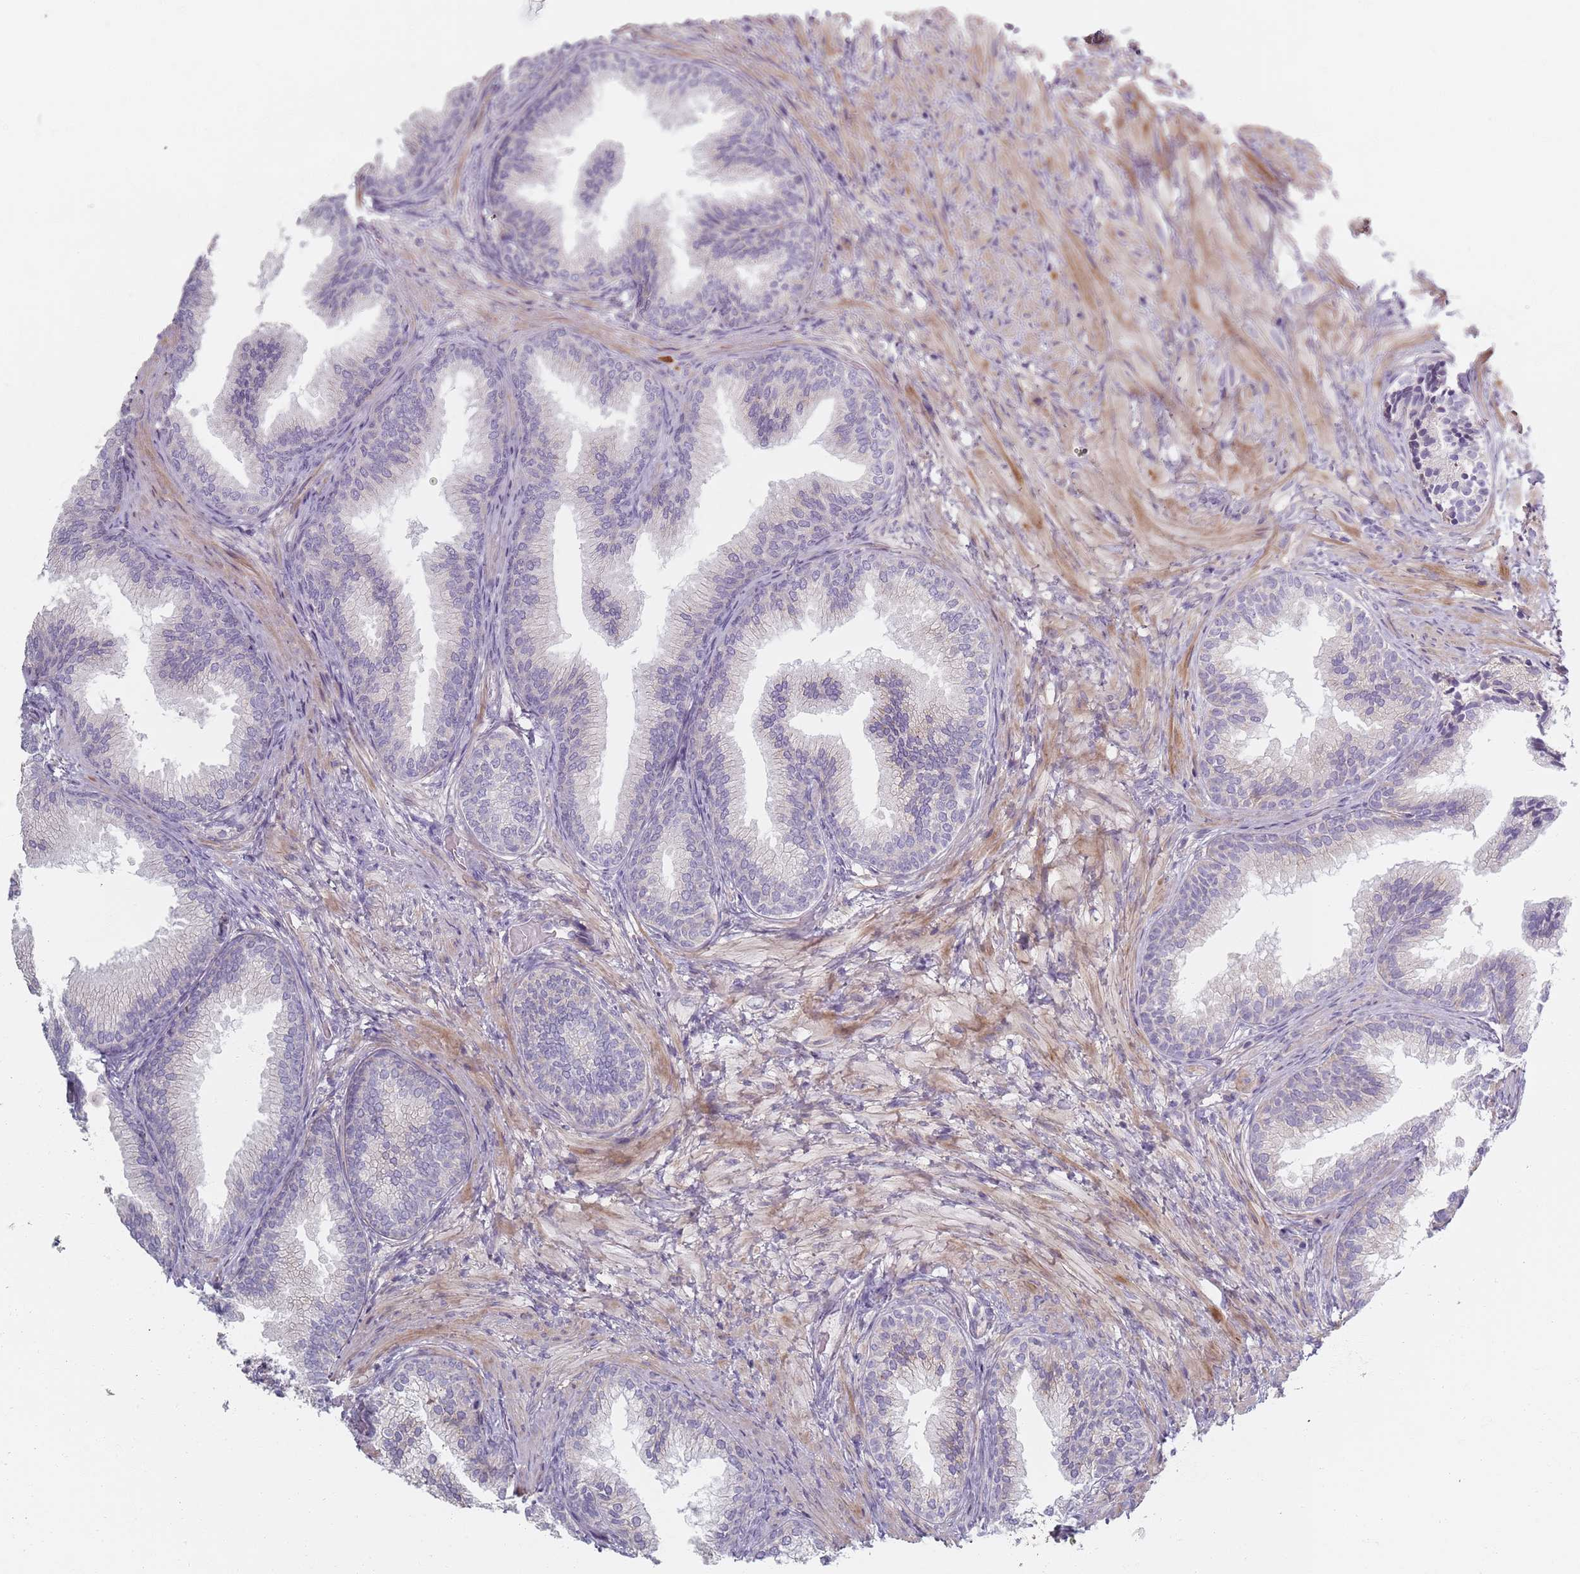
{"staining": {"intensity": "negative", "quantity": "none", "location": "none"}, "tissue": "prostate", "cell_type": "Glandular cells", "image_type": "normal", "snomed": [{"axis": "morphology", "description": "Normal tissue, NOS"}, {"axis": "topography", "description": "Prostate"}], "caption": "Glandular cells are negative for protein expression in benign human prostate. (Brightfield microscopy of DAB (3,3'-diaminobenzidine) immunohistochemistry at high magnification).", "gene": "SYNGR3", "patient": {"sex": "male", "age": 76}}